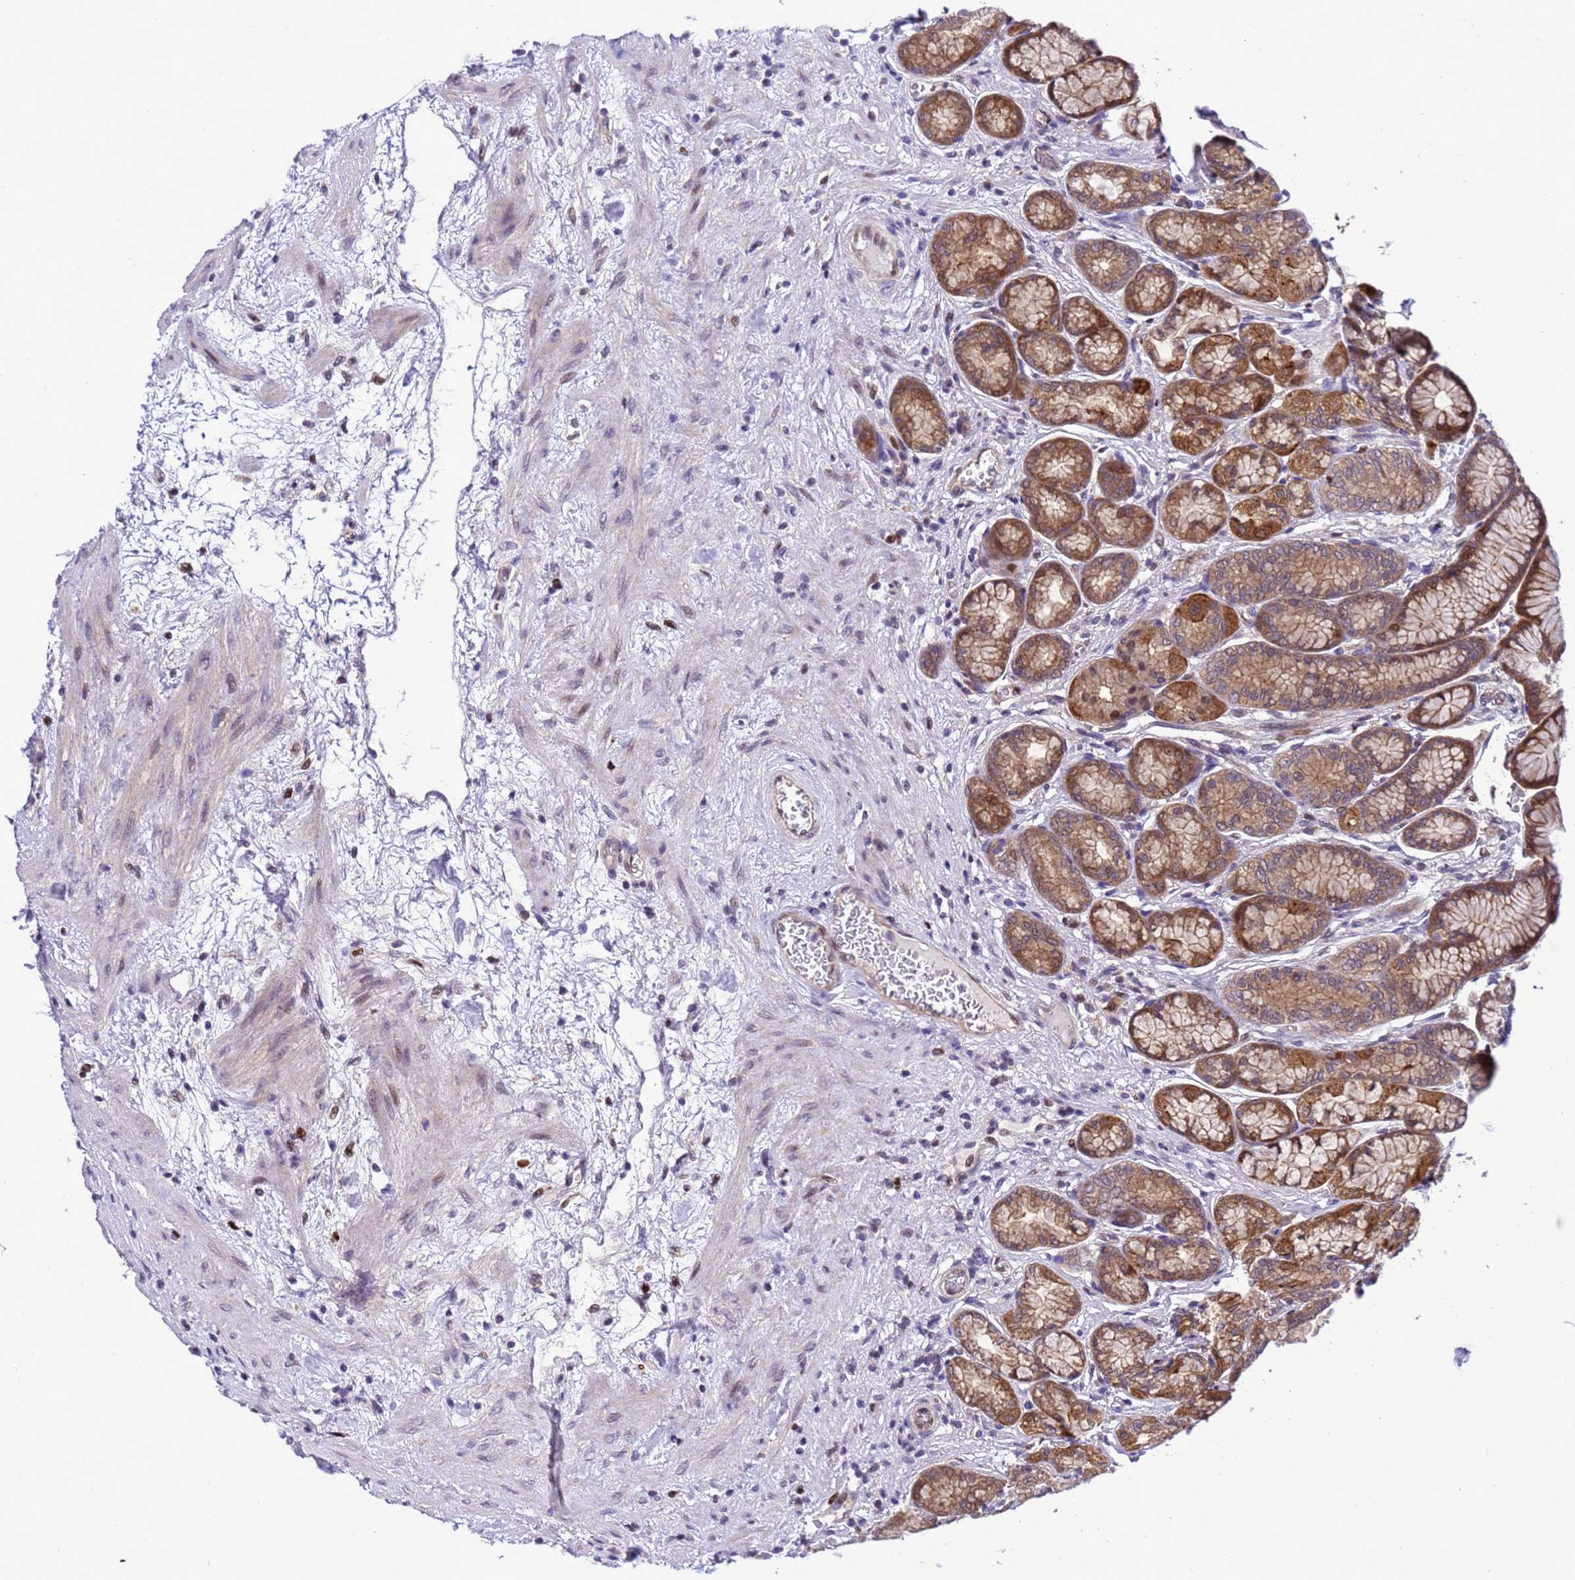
{"staining": {"intensity": "strong", "quantity": ">75%", "location": "cytoplasmic/membranous,nuclear"}, "tissue": "stomach", "cell_type": "Glandular cells", "image_type": "normal", "snomed": [{"axis": "morphology", "description": "Normal tissue, NOS"}, {"axis": "morphology", "description": "Adenocarcinoma, NOS"}, {"axis": "morphology", "description": "Adenocarcinoma, High grade"}, {"axis": "topography", "description": "Stomach, upper"}, {"axis": "topography", "description": "Stomach"}], "caption": "Protein staining by IHC demonstrates strong cytoplasmic/membranous,nuclear expression in approximately >75% of glandular cells in unremarkable stomach. (Brightfield microscopy of DAB IHC at high magnification).", "gene": "RASD1", "patient": {"sex": "female", "age": 65}}